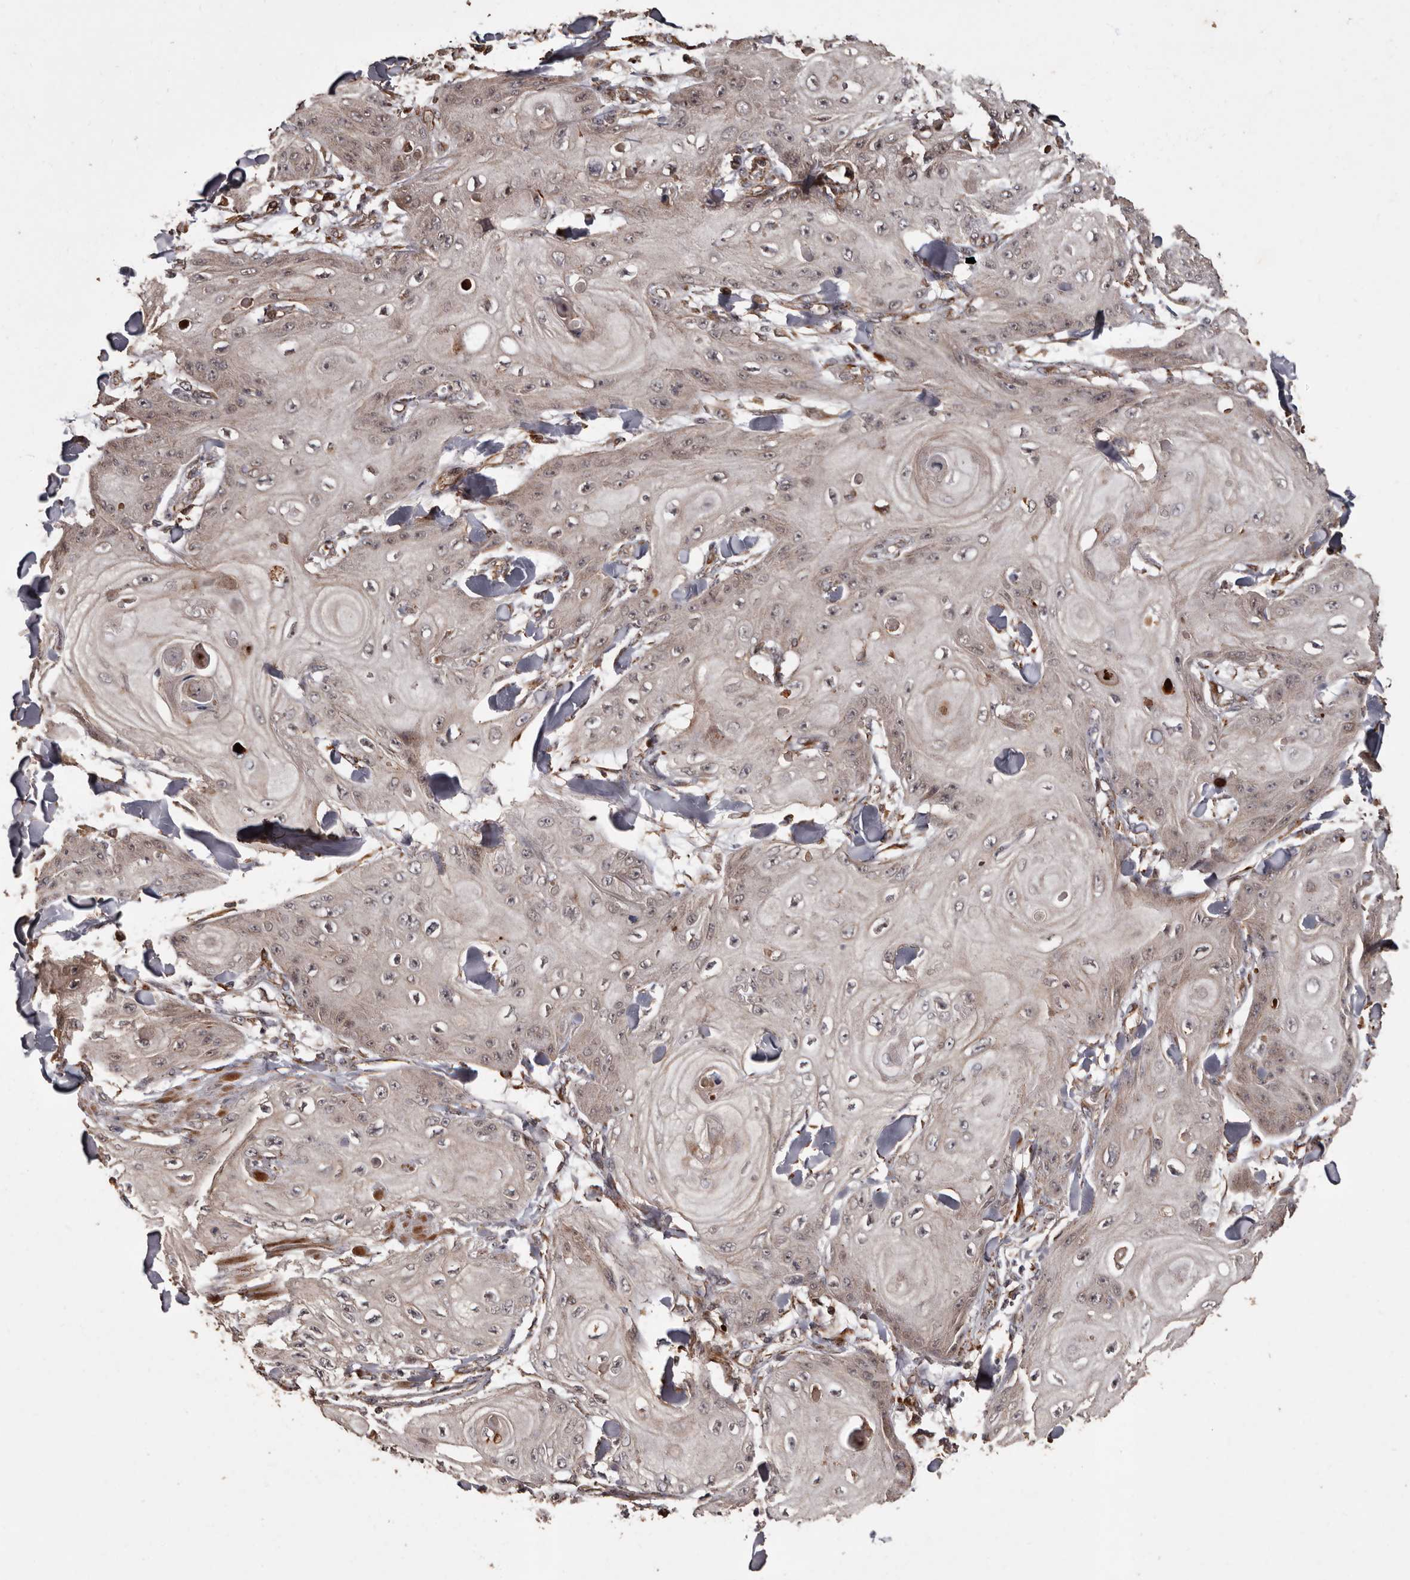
{"staining": {"intensity": "weak", "quantity": "<25%", "location": "cytoplasmic/membranous,nuclear"}, "tissue": "skin cancer", "cell_type": "Tumor cells", "image_type": "cancer", "snomed": [{"axis": "morphology", "description": "Squamous cell carcinoma, NOS"}, {"axis": "topography", "description": "Skin"}], "caption": "Squamous cell carcinoma (skin) stained for a protein using immunohistochemistry (IHC) reveals no expression tumor cells.", "gene": "BRAT1", "patient": {"sex": "male", "age": 74}}